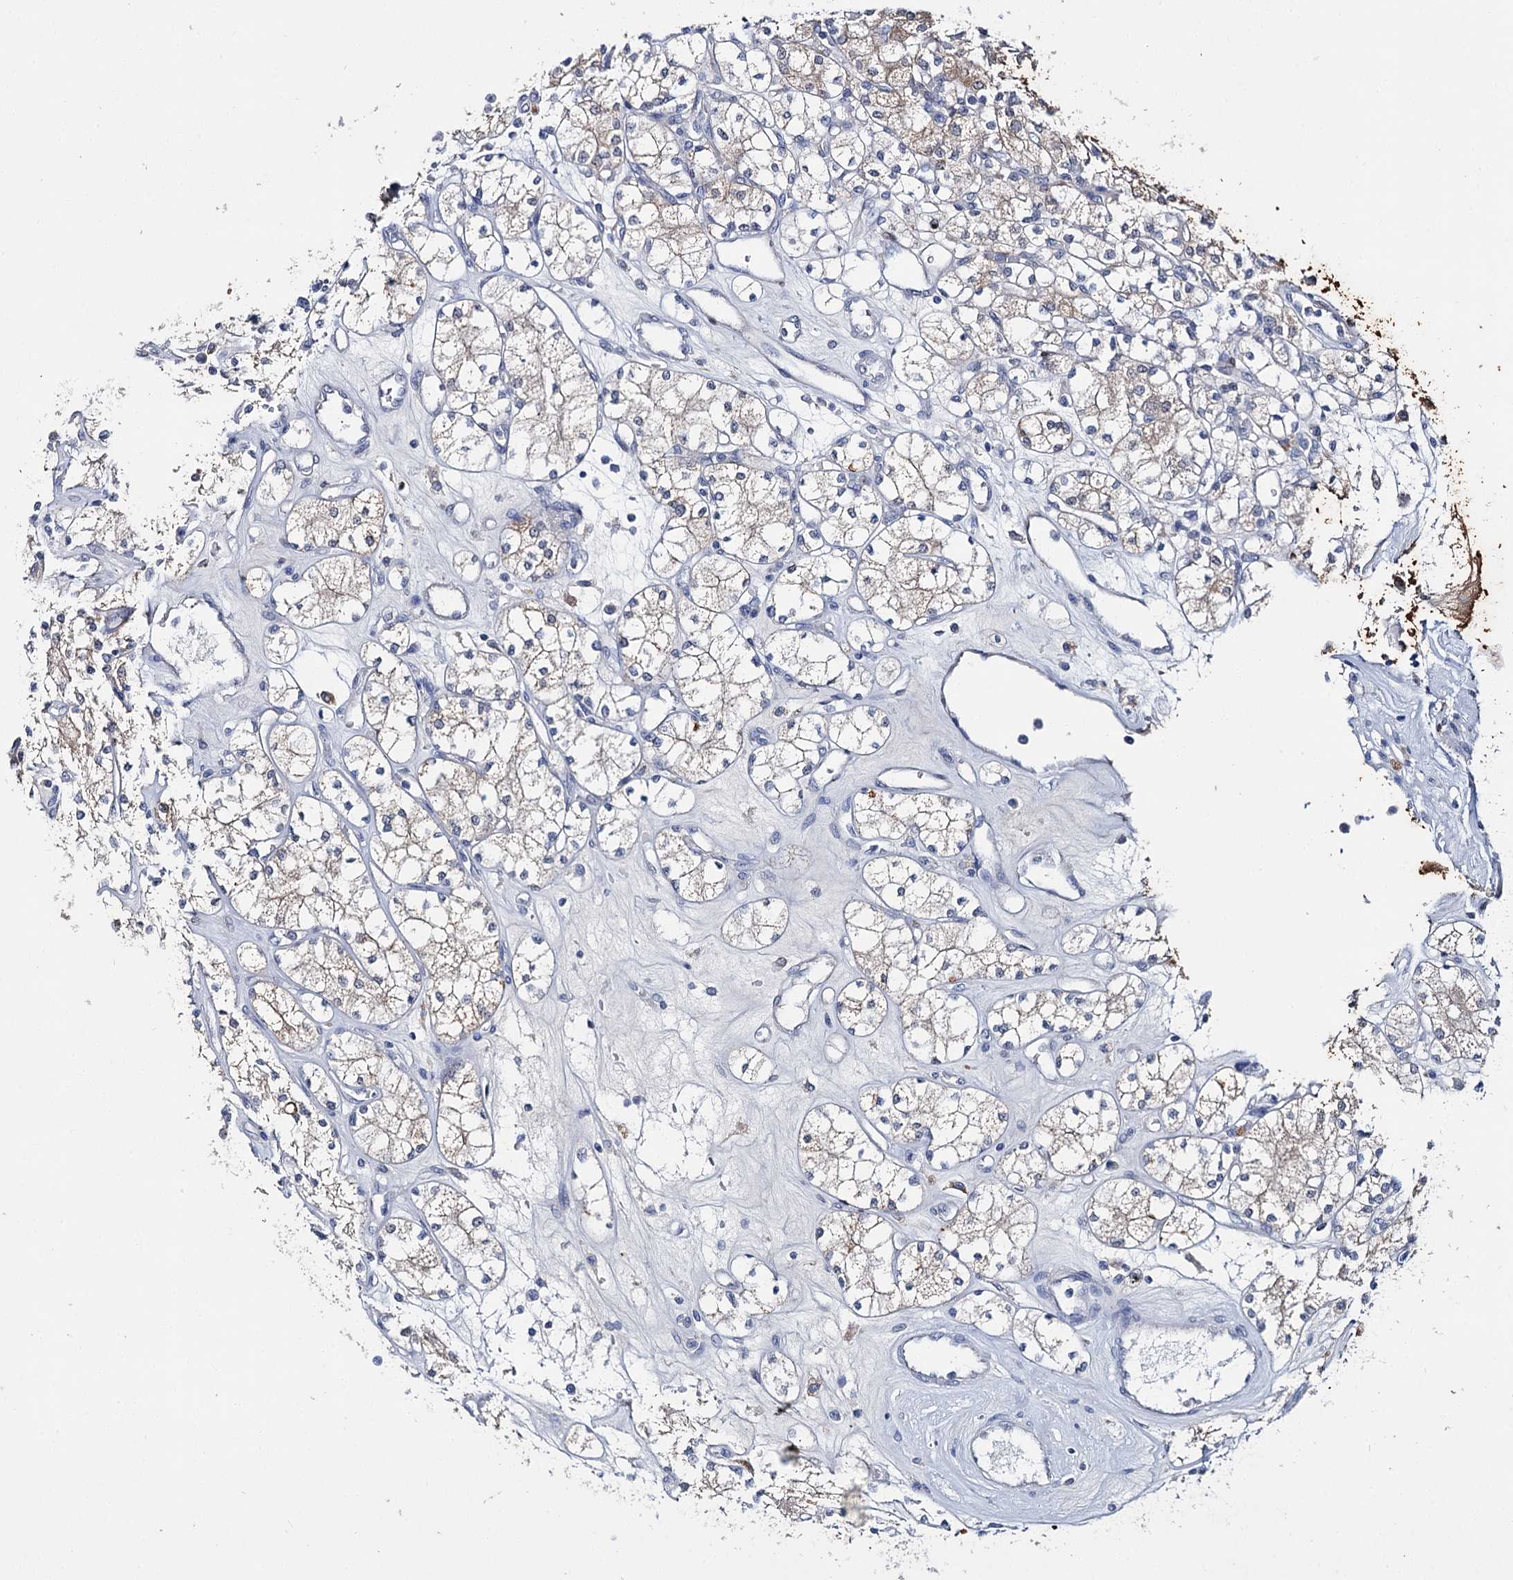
{"staining": {"intensity": "weak", "quantity": "<25%", "location": "cytoplasmic/membranous"}, "tissue": "renal cancer", "cell_type": "Tumor cells", "image_type": "cancer", "snomed": [{"axis": "morphology", "description": "Adenocarcinoma, NOS"}, {"axis": "topography", "description": "Kidney"}], "caption": "This is an IHC histopathology image of adenocarcinoma (renal). There is no staining in tumor cells.", "gene": "LYZL4", "patient": {"sex": "male", "age": 77}}